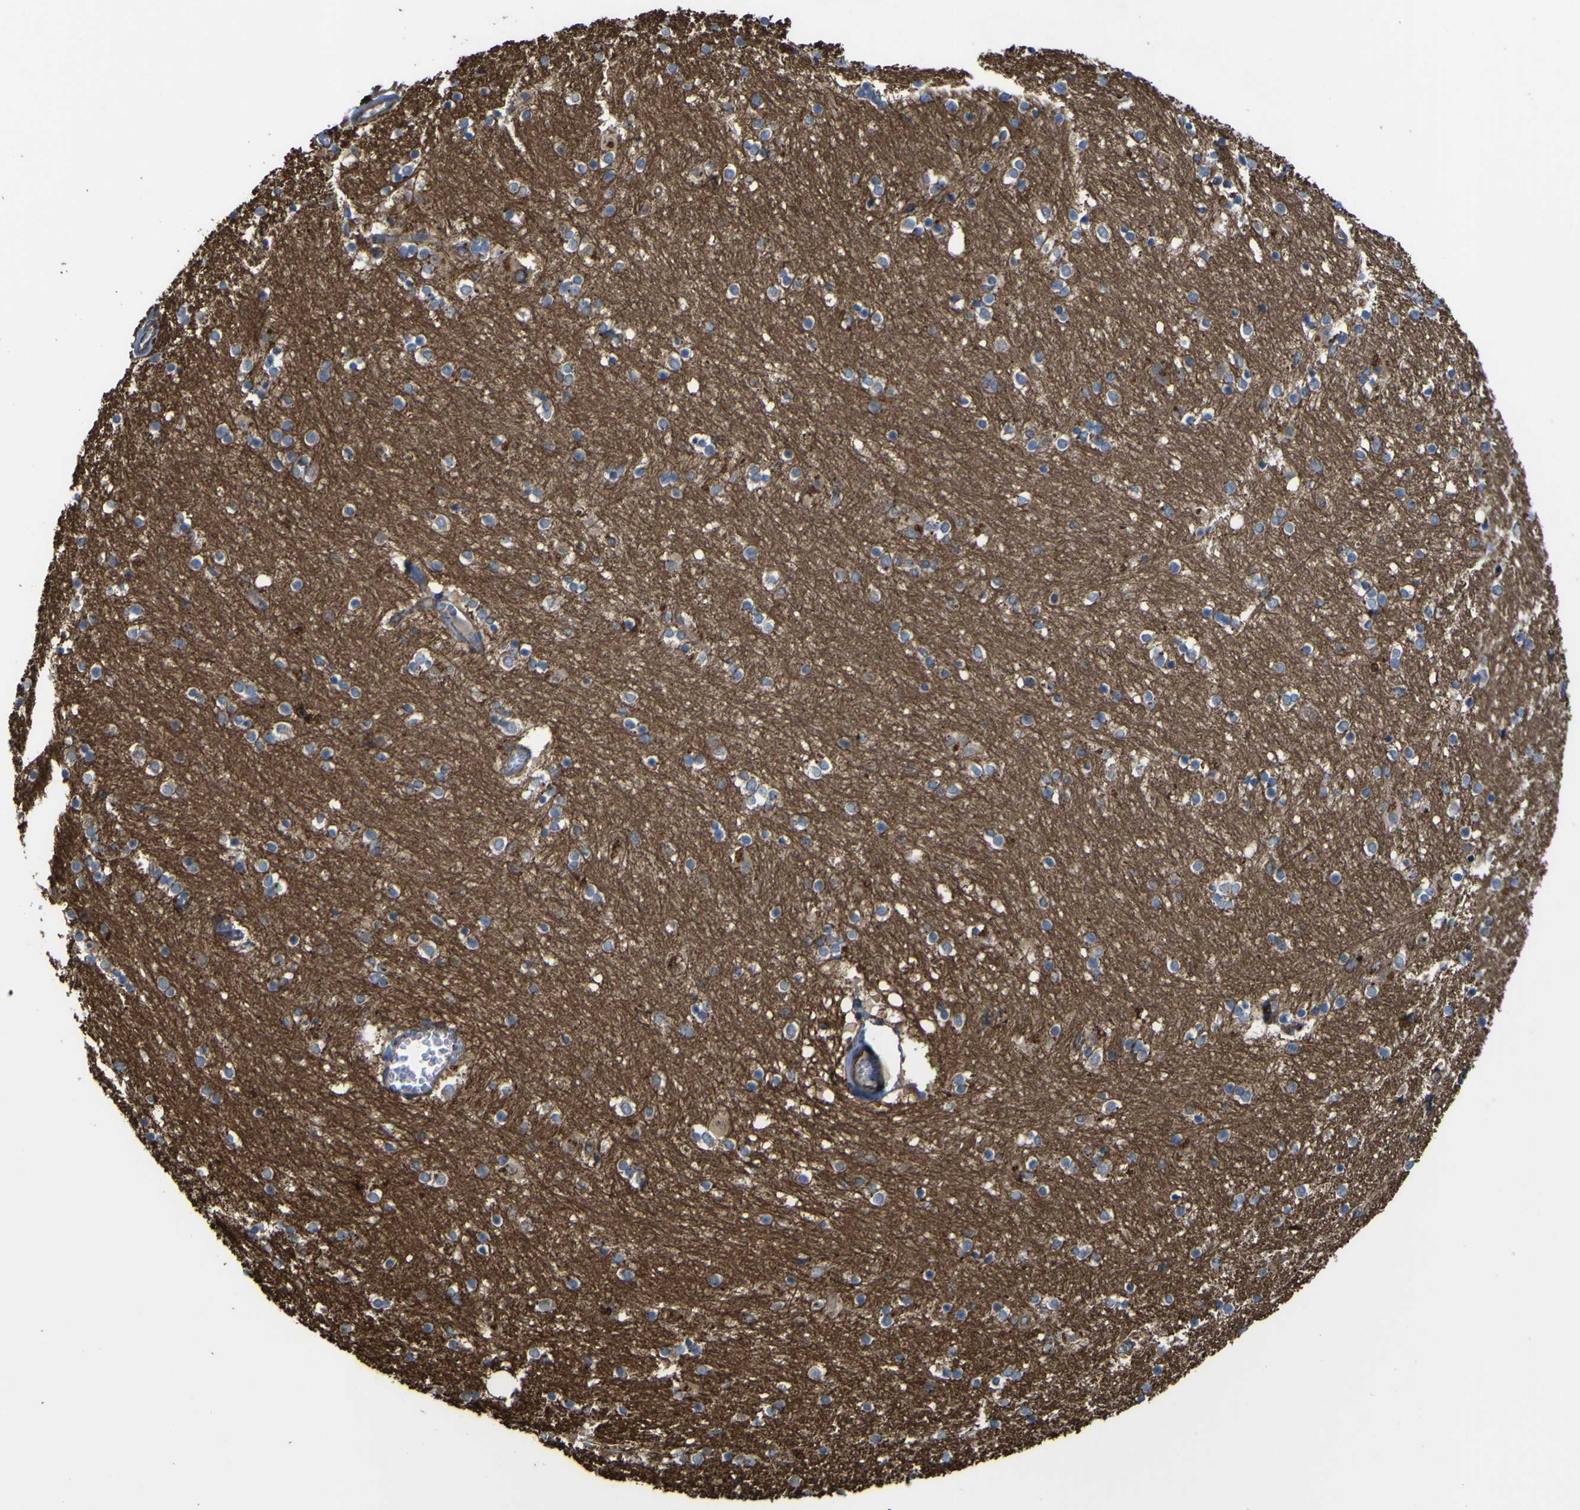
{"staining": {"intensity": "negative", "quantity": "none", "location": "none"}, "tissue": "caudate", "cell_type": "Glial cells", "image_type": "normal", "snomed": [{"axis": "morphology", "description": "Normal tissue, NOS"}, {"axis": "topography", "description": "Lateral ventricle wall"}], "caption": "An immunohistochemistry histopathology image of benign caudate is shown. There is no staining in glial cells of caudate. (IHC, brightfield microscopy, high magnification).", "gene": "FBXO30", "patient": {"sex": "female", "age": 54}}